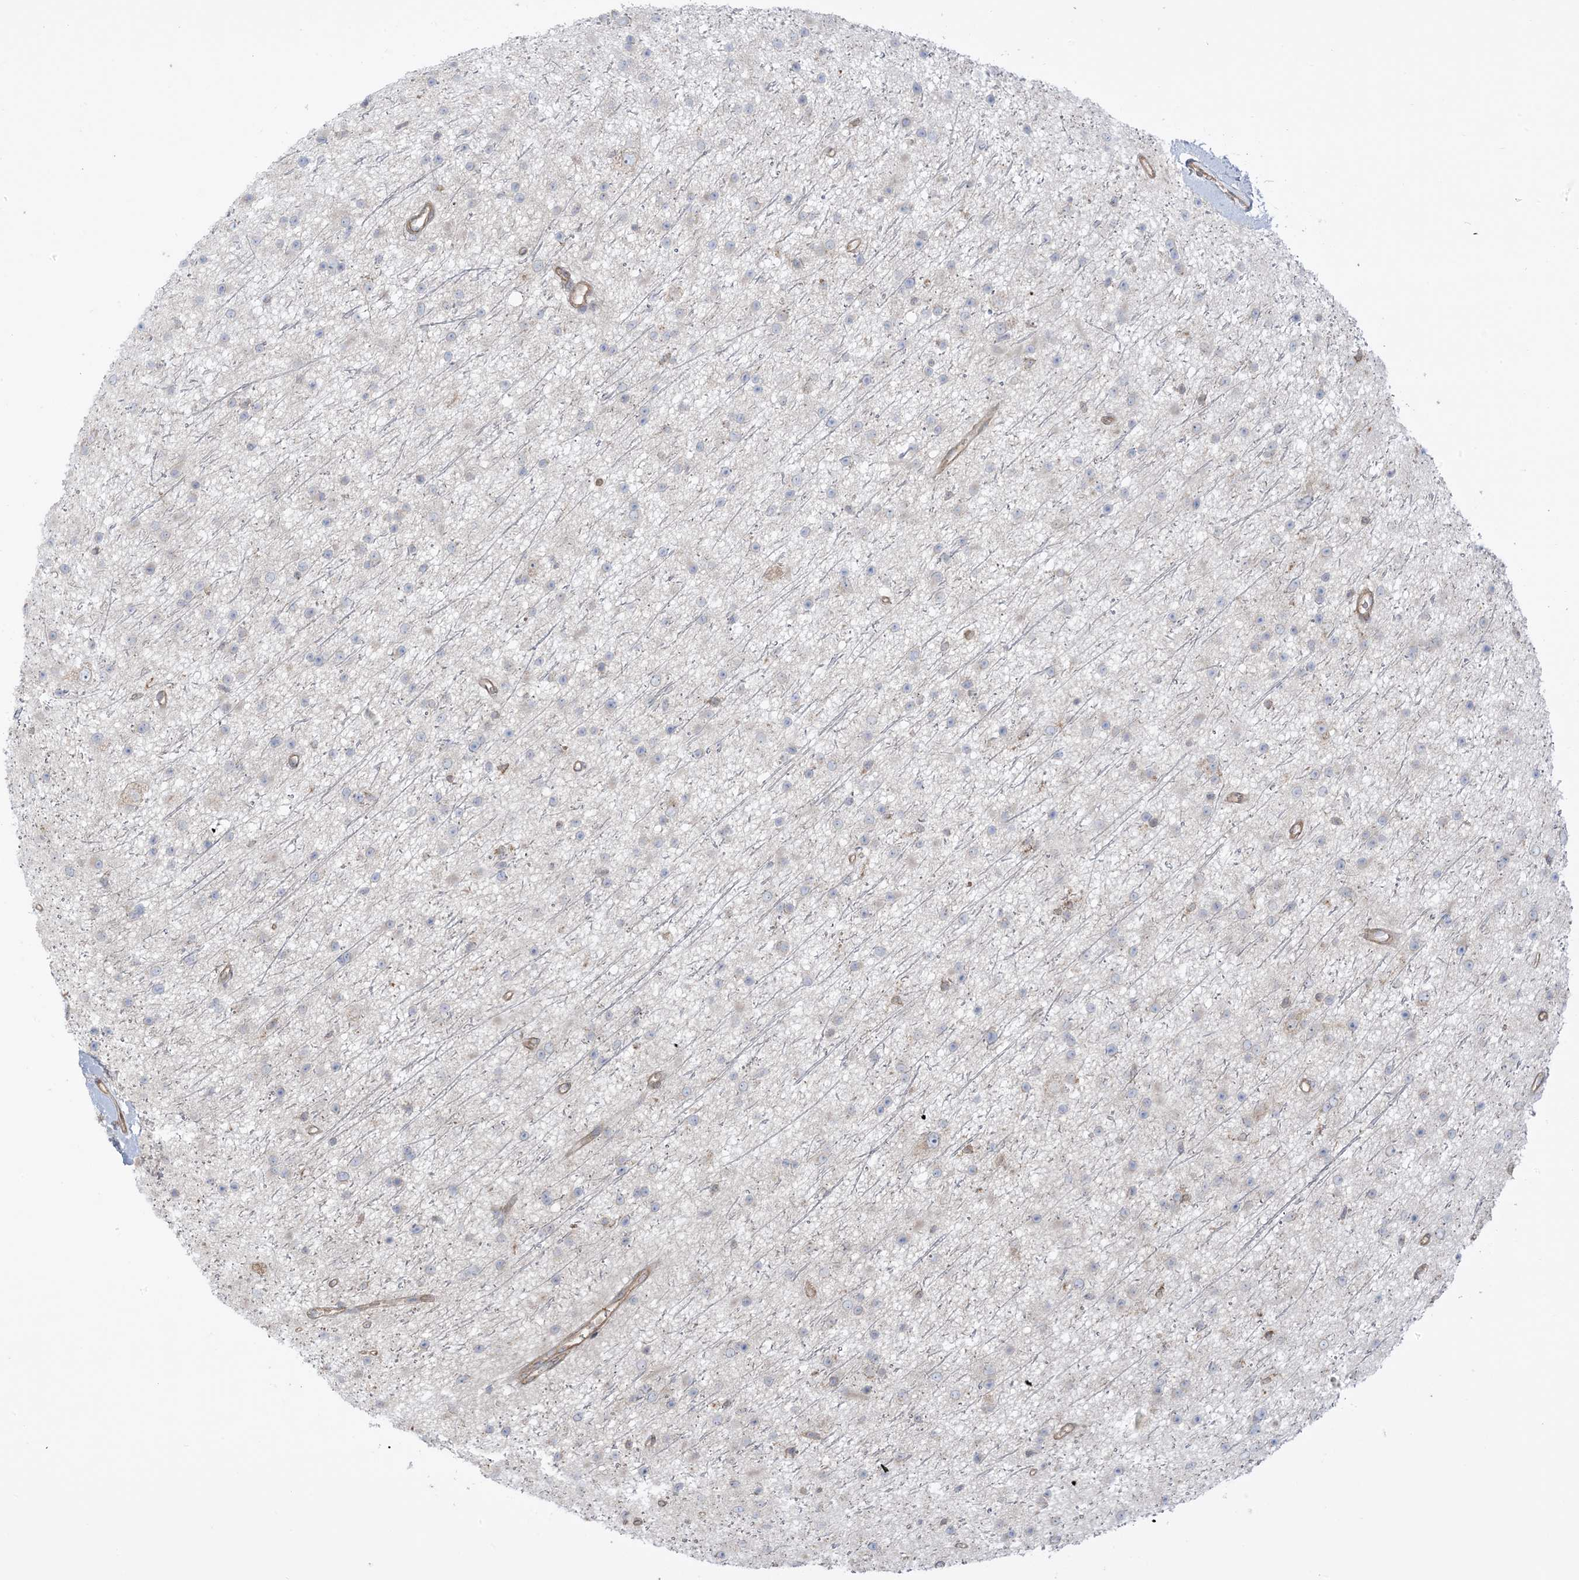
{"staining": {"intensity": "negative", "quantity": "none", "location": "none"}, "tissue": "glioma", "cell_type": "Tumor cells", "image_type": "cancer", "snomed": [{"axis": "morphology", "description": "Glioma, malignant, Low grade"}, {"axis": "topography", "description": "Cerebral cortex"}], "caption": "Tumor cells are negative for brown protein staining in glioma.", "gene": "ICMT", "patient": {"sex": "female", "age": 39}}